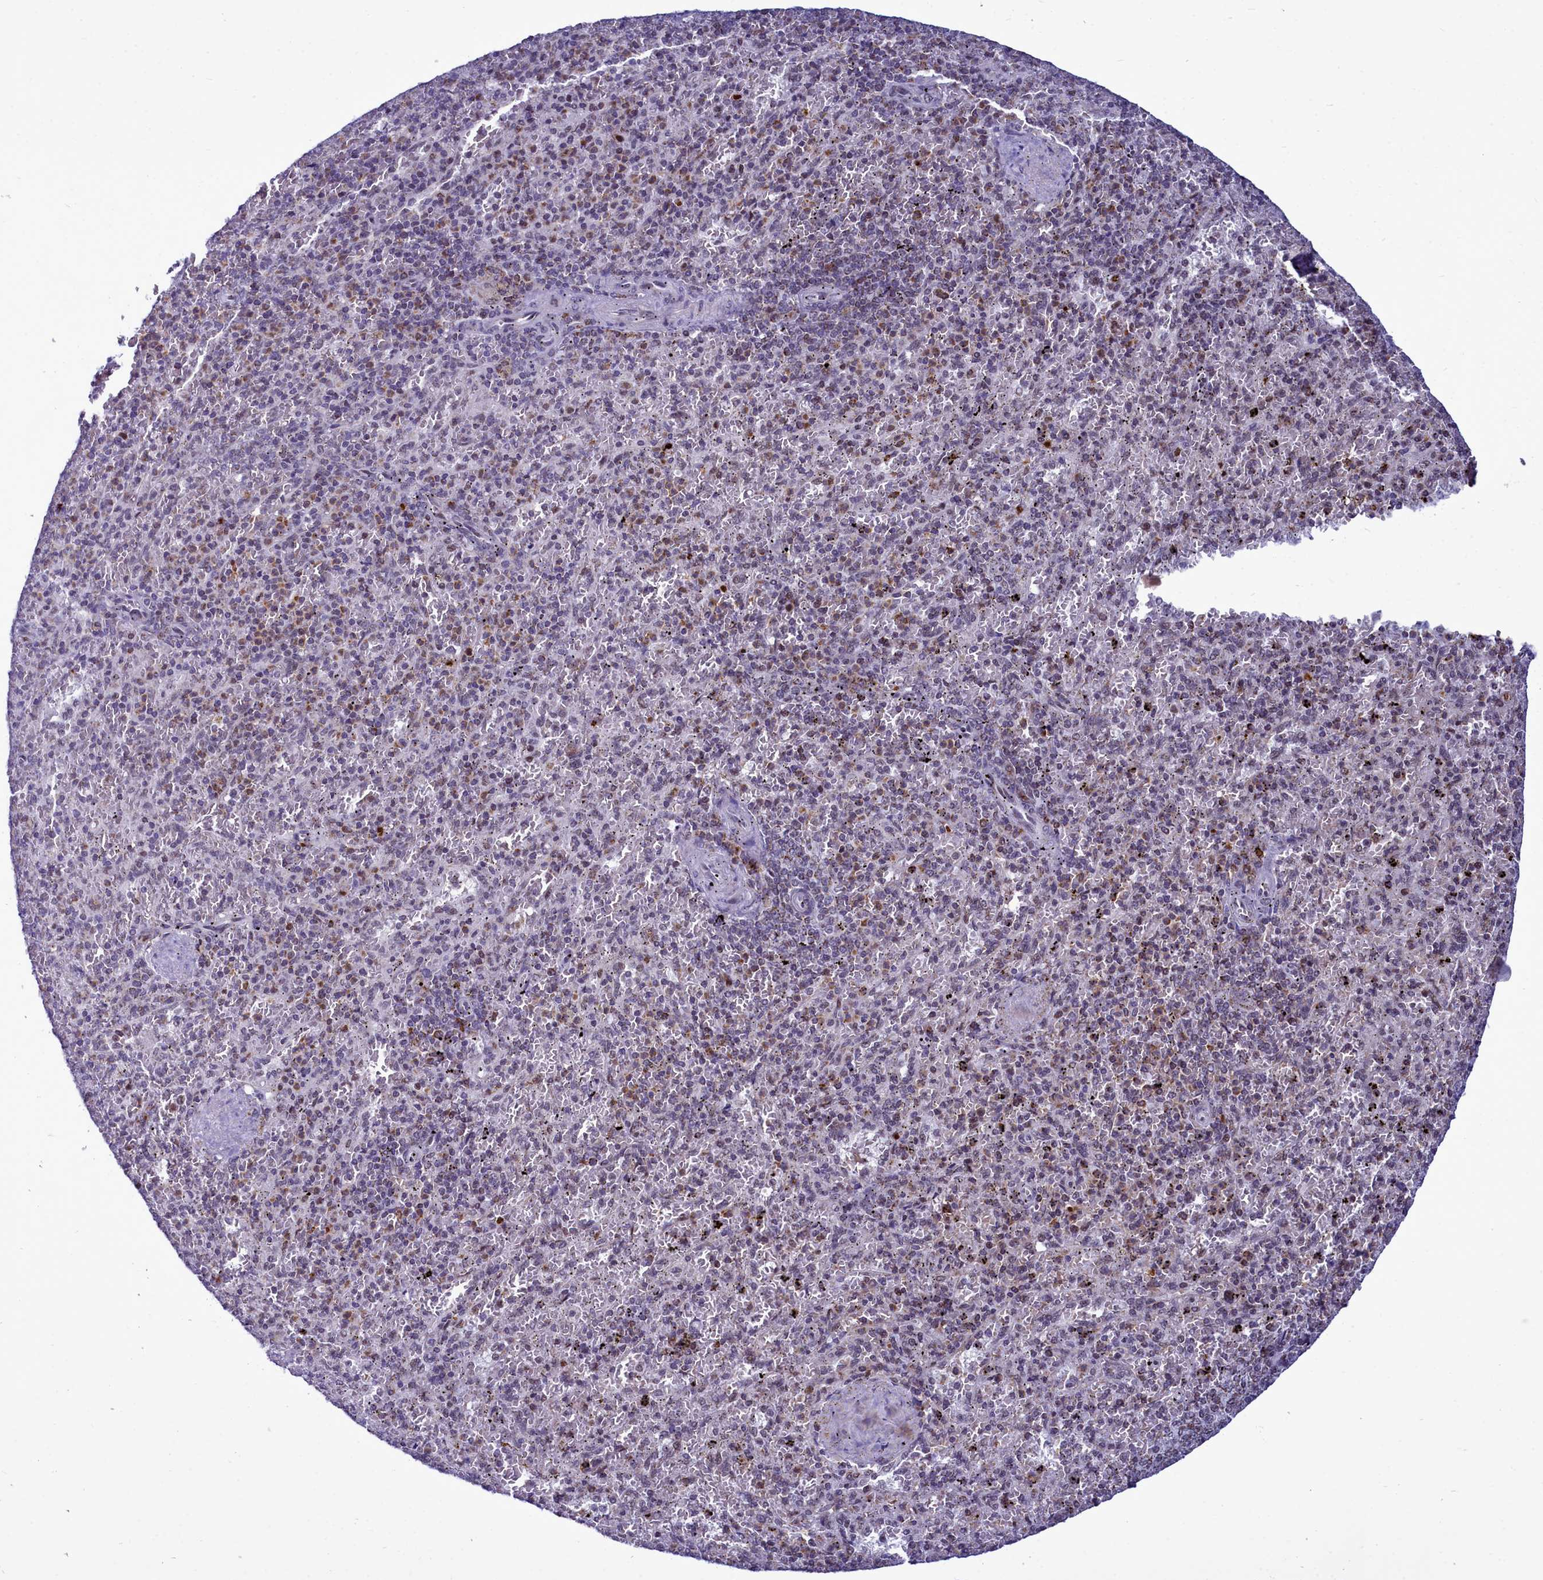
{"staining": {"intensity": "moderate", "quantity": "<25%", "location": "cytoplasmic/membranous,nuclear"}, "tissue": "spleen", "cell_type": "Cells in red pulp", "image_type": "normal", "snomed": [{"axis": "morphology", "description": "Normal tissue, NOS"}, {"axis": "topography", "description": "Spleen"}], "caption": "An image of human spleen stained for a protein demonstrates moderate cytoplasmic/membranous,nuclear brown staining in cells in red pulp. The staining is performed using DAB (3,3'-diaminobenzidine) brown chromogen to label protein expression. The nuclei are counter-stained blue using hematoxylin.", "gene": "POM121L2", "patient": {"sex": "male", "age": 82}}